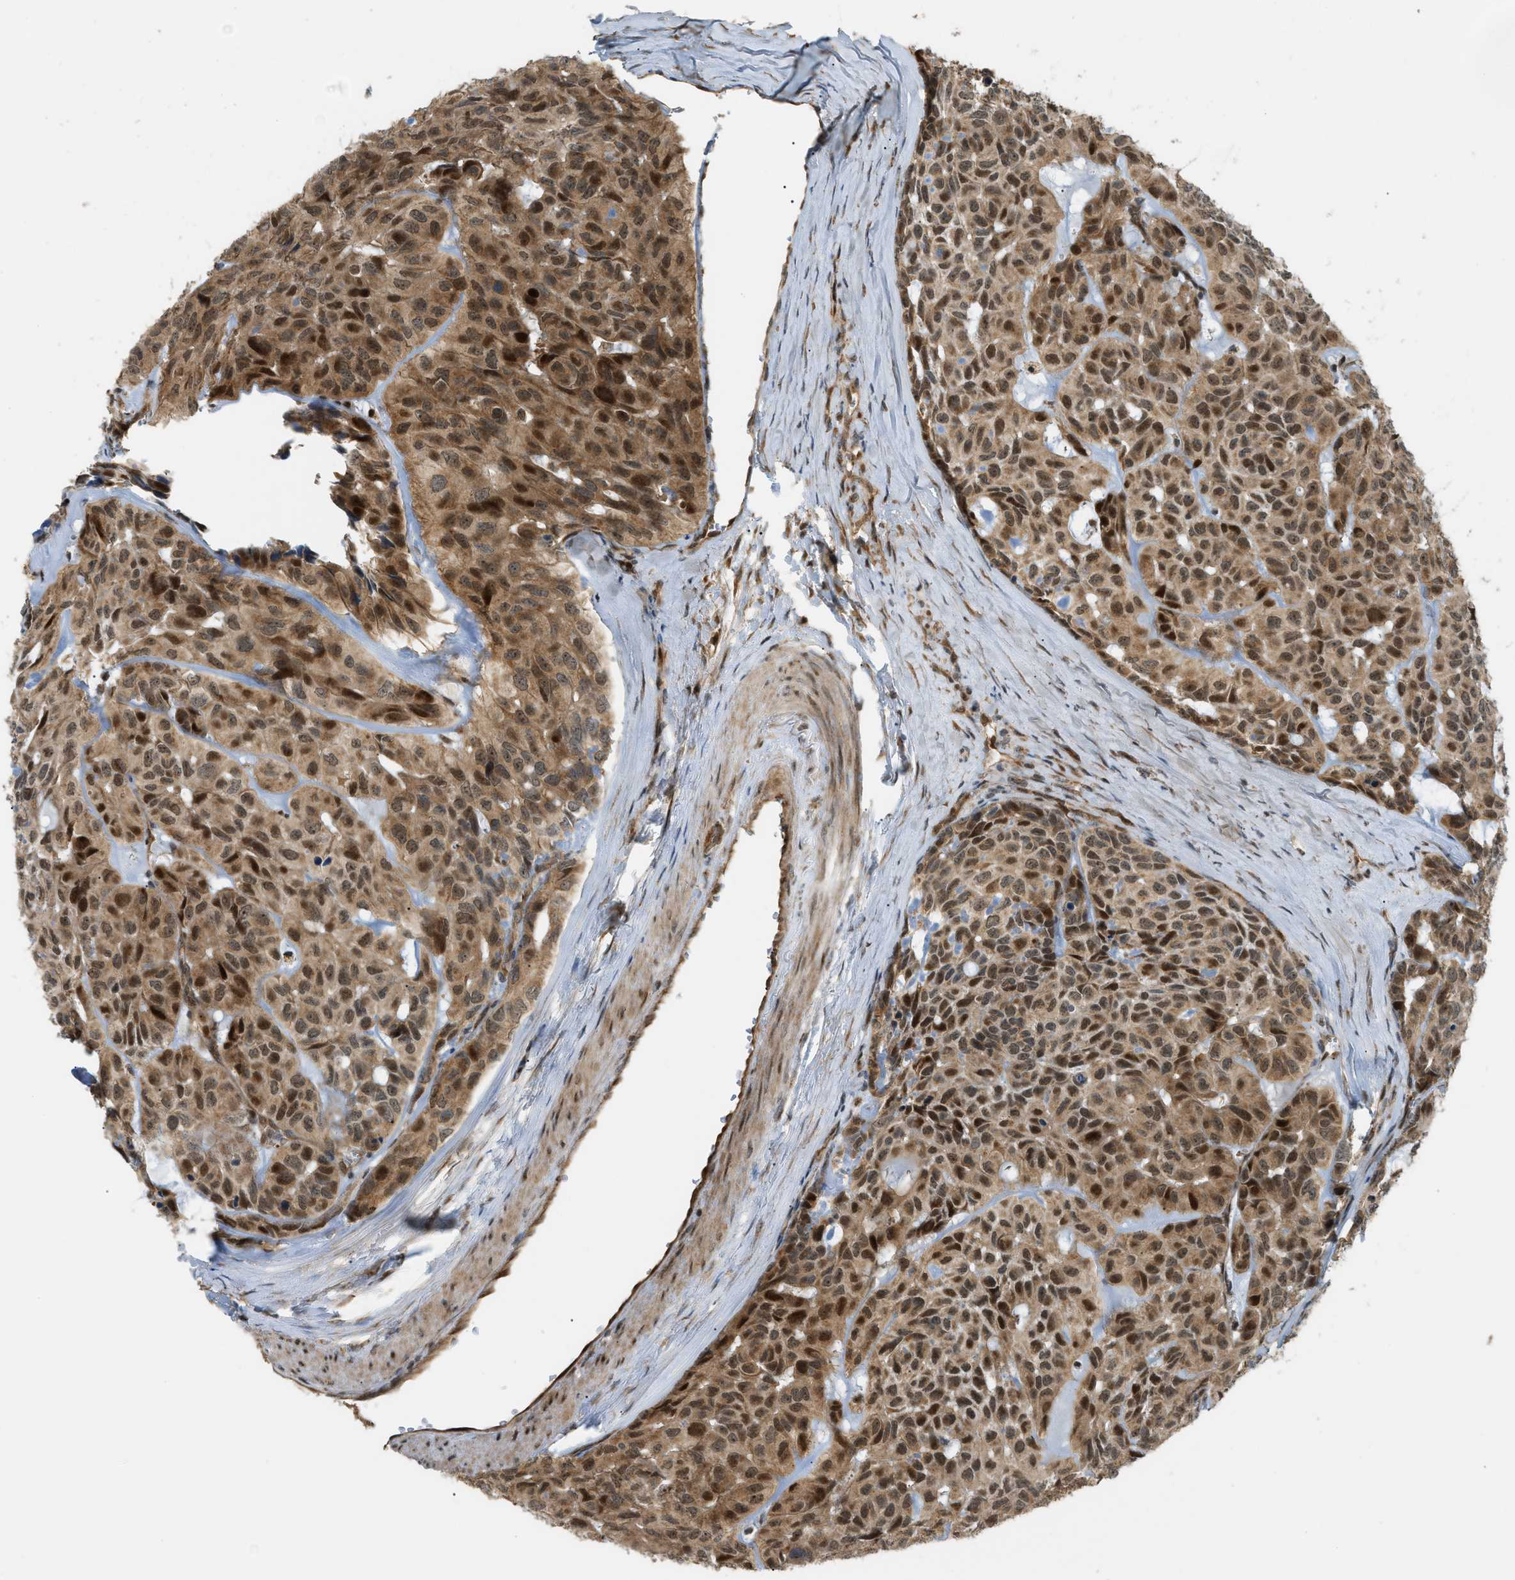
{"staining": {"intensity": "strong", "quantity": ">75%", "location": "cytoplasmic/membranous,nuclear"}, "tissue": "head and neck cancer", "cell_type": "Tumor cells", "image_type": "cancer", "snomed": [{"axis": "morphology", "description": "Adenocarcinoma, NOS"}, {"axis": "topography", "description": "Salivary gland, NOS"}, {"axis": "topography", "description": "Head-Neck"}], "caption": "Immunohistochemistry (IHC) histopathology image of neoplastic tissue: human head and neck cancer stained using IHC exhibits high levels of strong protein expression localized specifically in the cytoplasmic/membranous and nuclear of tumor cells, appearing as a cytoplasmic/membranous and nuclear brown color.", "gene": "CCDC186", "patient": {"sex": "female", "age": 76}}